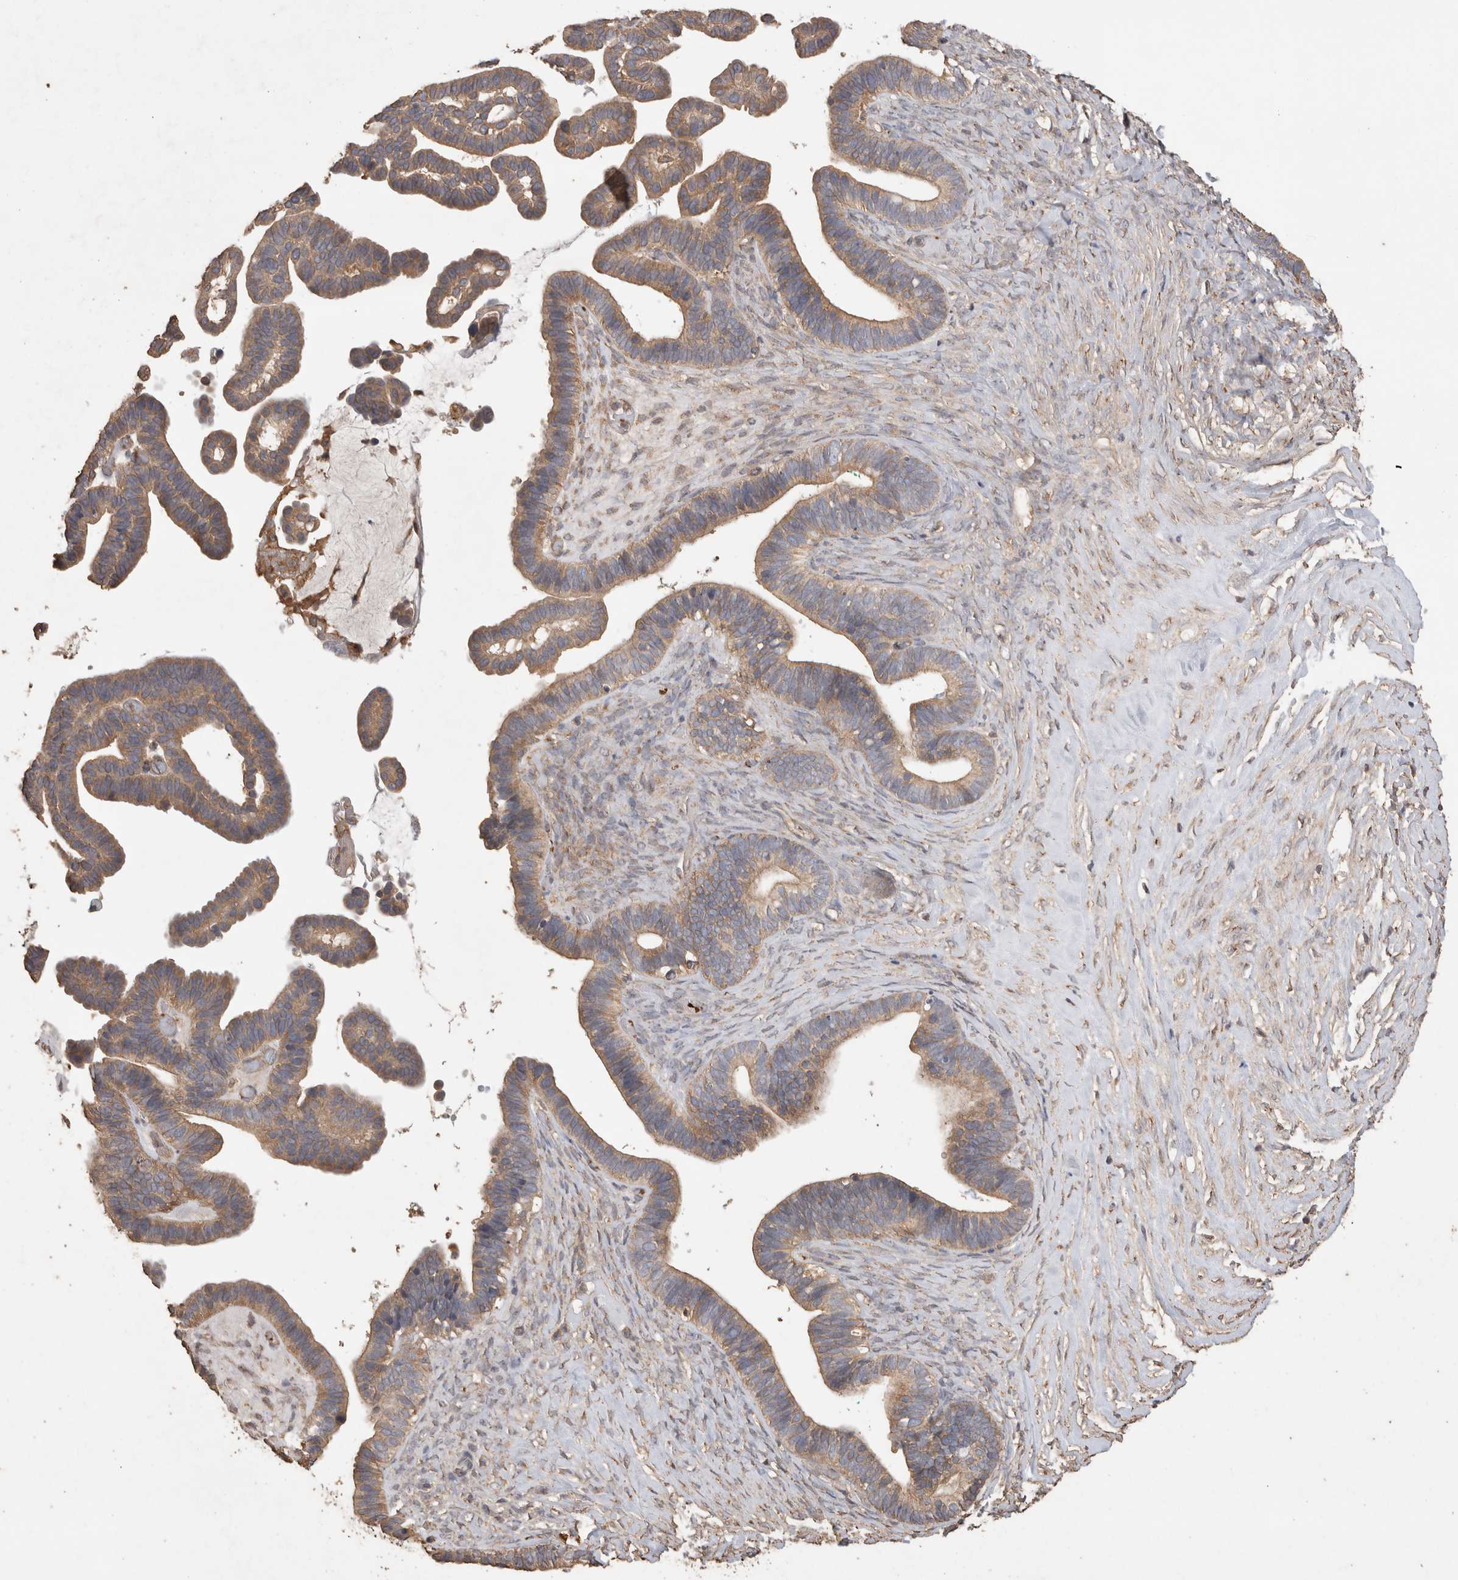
{"staining": {"intensity": "moderate", "quantity": ">75%", "location": "cytoplasmic/membranous"}, "tissue": "ovarian cancer", "cell_type": "Tumor cells", "image_type": "cancer", "snomed": [{"axis": "morphology", "description": "Cystadenocarcinoma, serous, NOS"}, {"axis": "topography", "description": "Ovary"}], "caption": "Approximately >75% of tumor cells in human ovarian cancer (serous cystadenocarcinoma) display moderate cytoplasmic/membranous protein expression as visualized by brown immunohistochemical staining.", "gene": "SNX31", "patient": {"sex": "female", "age": 56}}